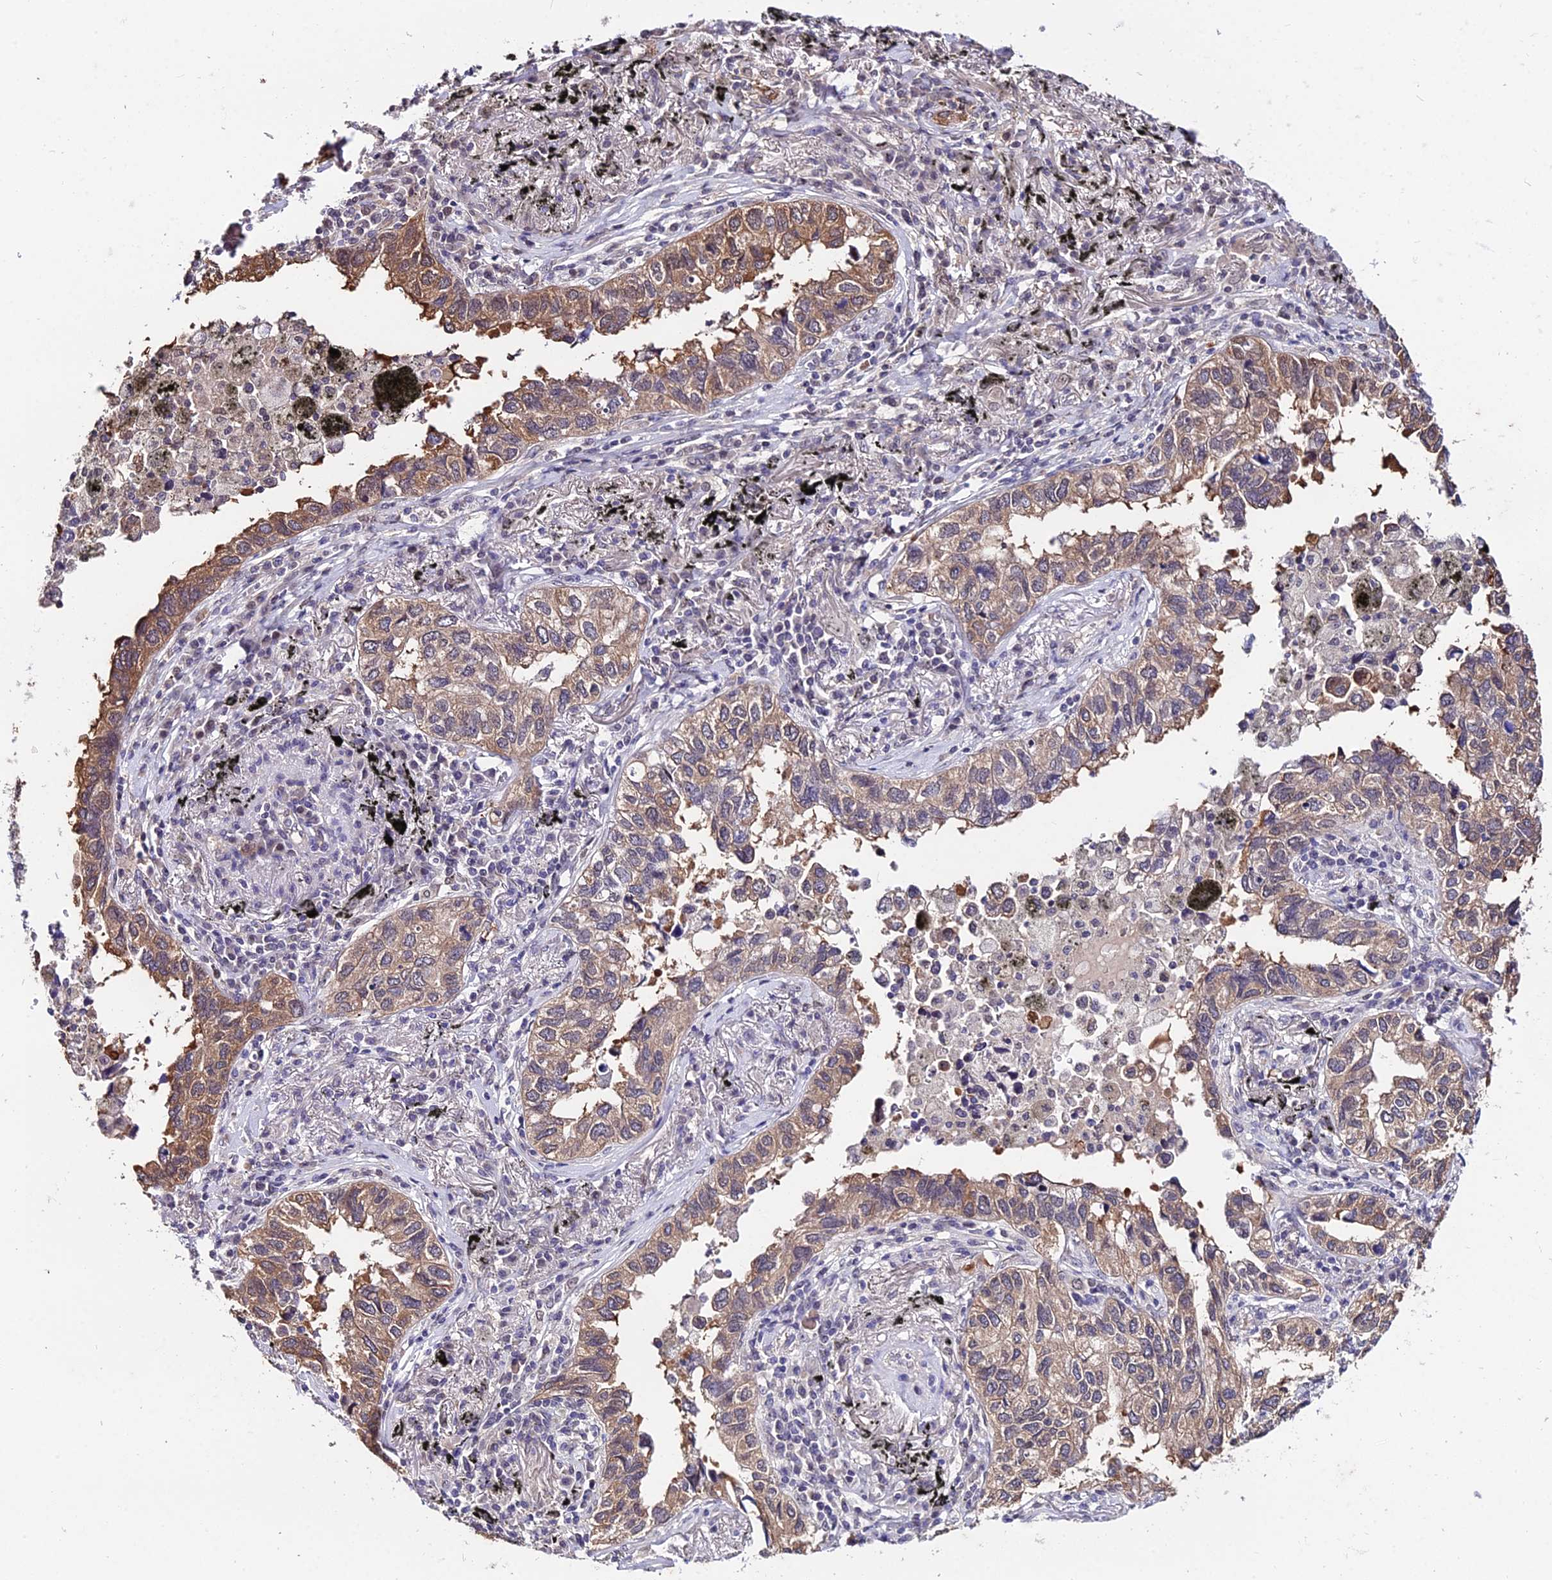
{"staining": {"intensity": "moderate", "quantity": ">75%", "location": "cytoplasmic/membranous"}, "tissue": "lung cancer", "cell_type": "Tumor cells", "image_type": "cancer", "snomed": [{"axis": "morphology", "description": "Adenocarcinoma, NOS"}, {"axis": "topography", "description": "Lung"}], "caption": "High-power microscopy captured an immunohistochemistry micrograph of adenocarcinoma (lung), revealing moderate cytoplasmic/membranous positivity in about >75% of tumor cells.", "gene": "INPP4A", "patient": {"sex": "male", "age": 65}}